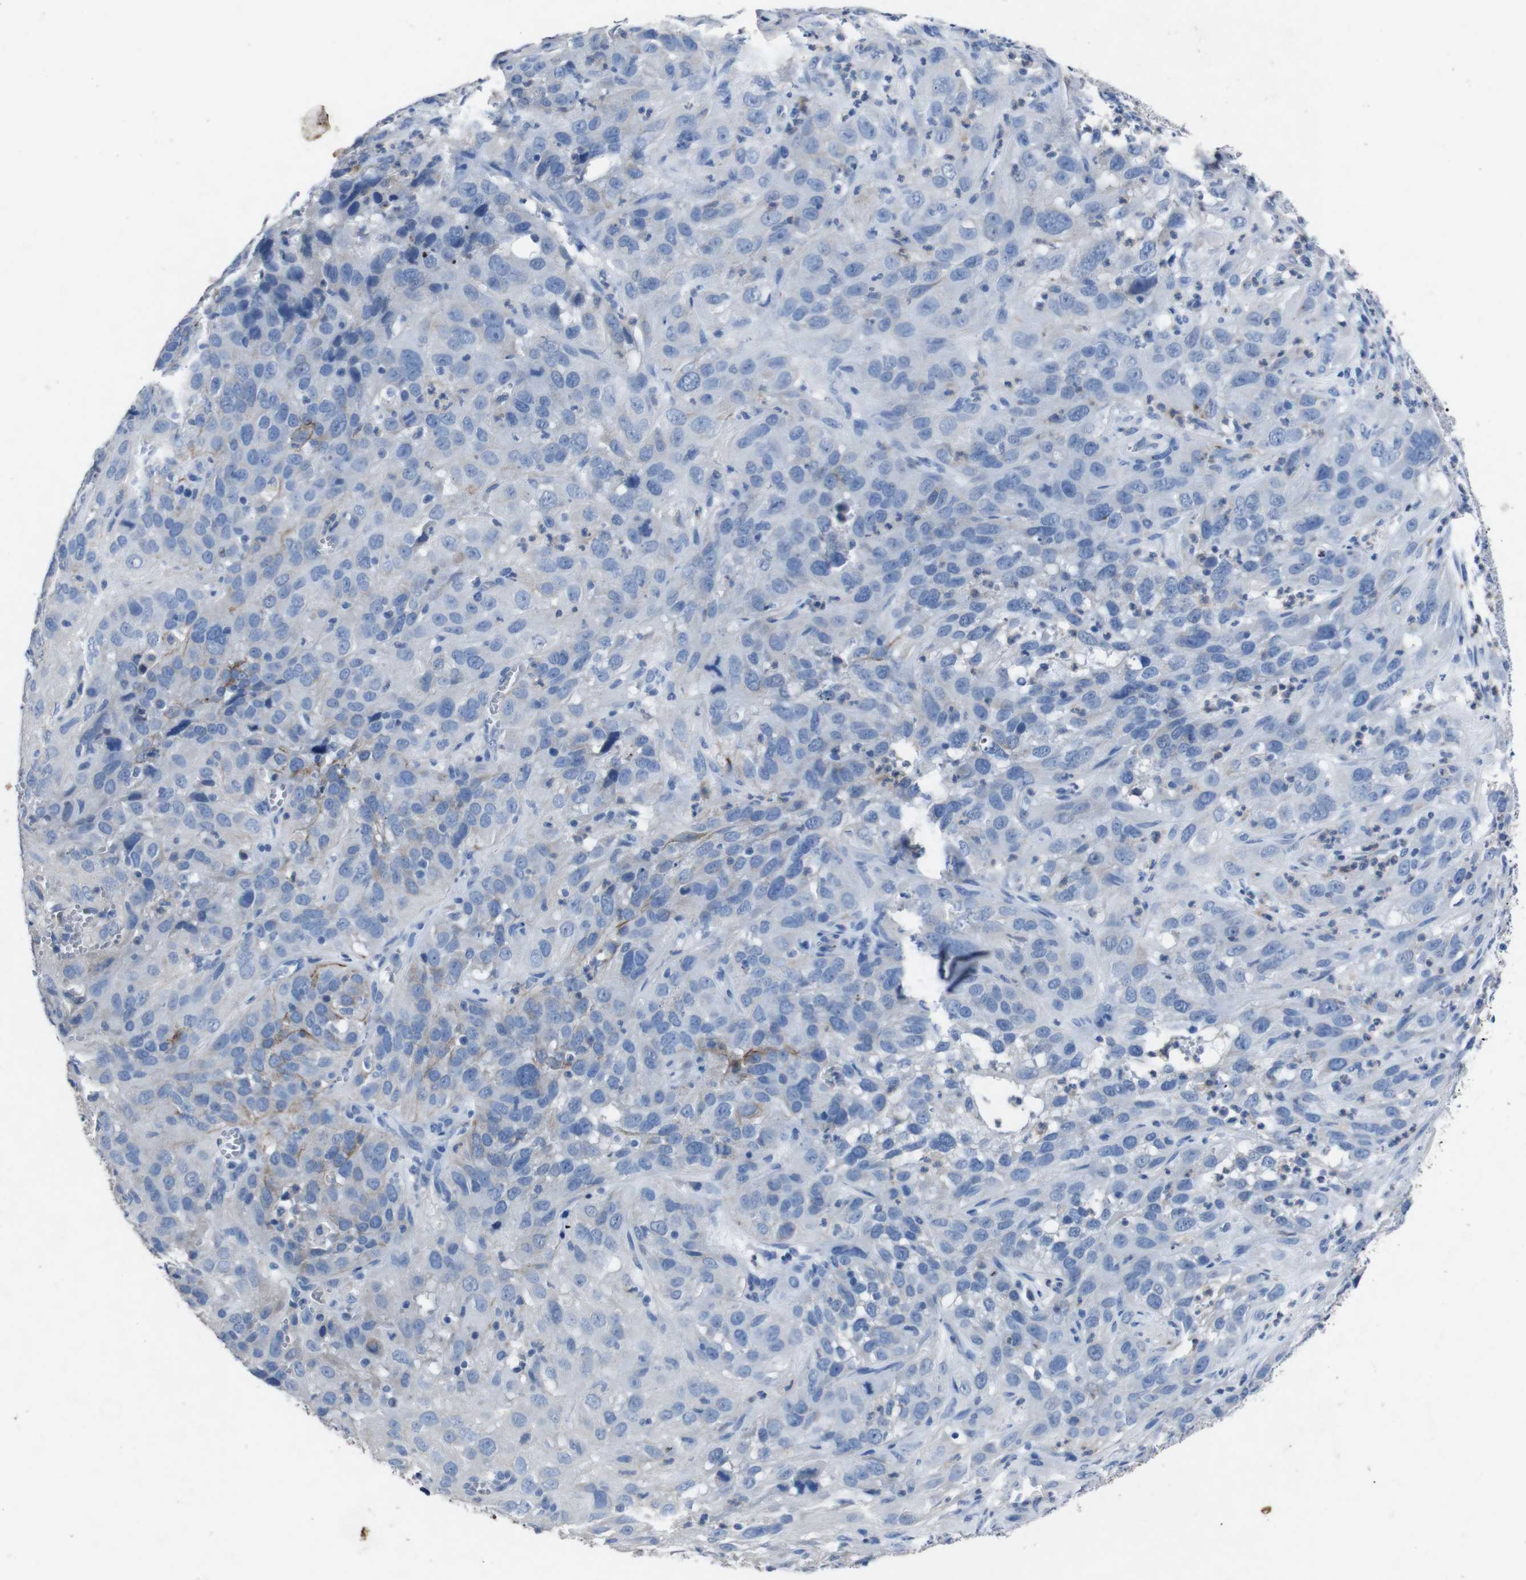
{"staining": {"intensity": "negative", "quantity": "none", "location": "none"}, "tissue": "cervical cancer", "cell_type": "Tumor cells", "image_type": "cancer", "snomed": [{"axis": "morphology", "description": "Squamous cell carcinoma, NOS"}, {"axis": "topography", "description": "Cervix"}], "caption": "This is an immunohistochemistry photomicrograph of human squamous cell carcinoma (cervical). There is no staining in tumor cells.", "gene": "GJB2", "patient": {"sex": "female", "age": 32}}